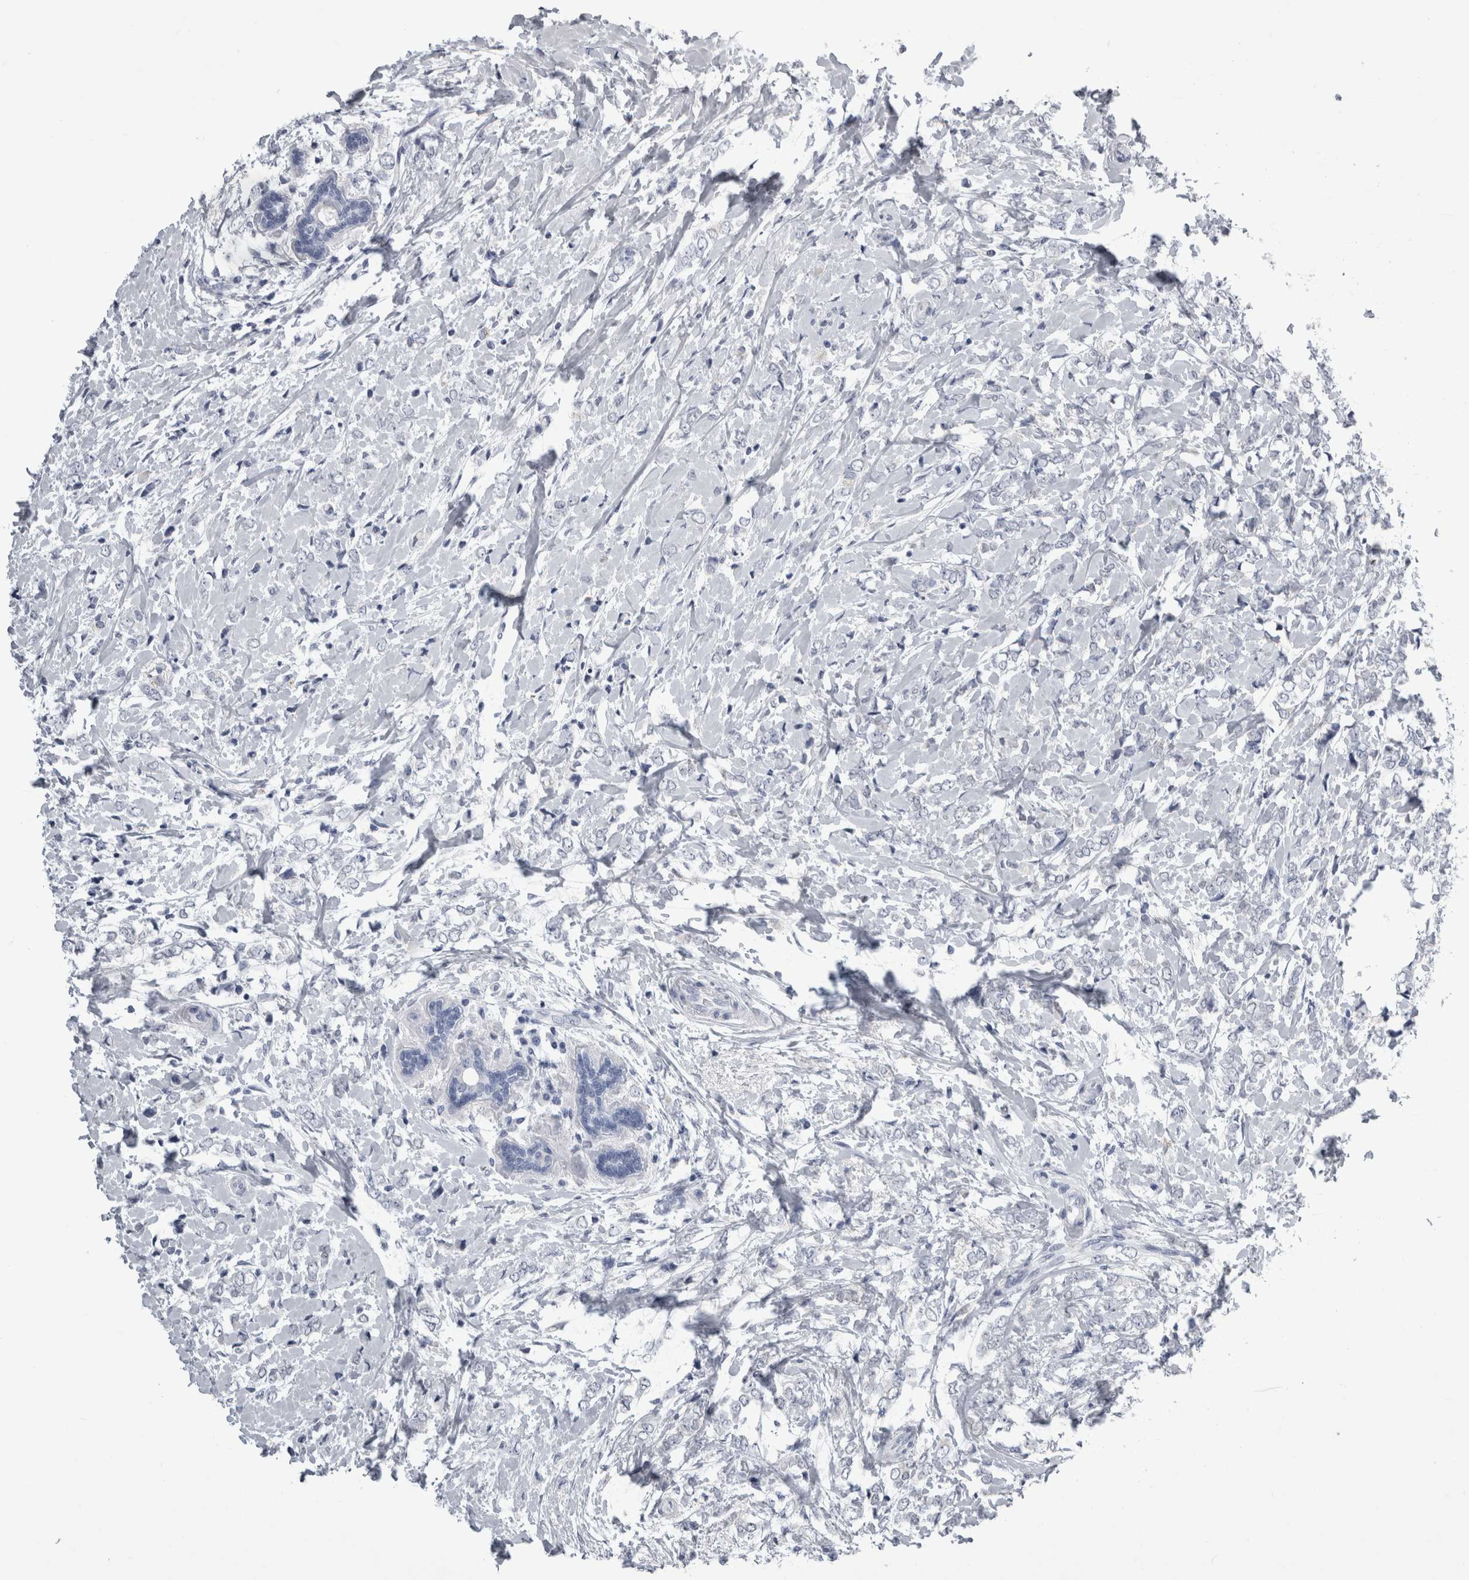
{"staining": {"intensity": "negative", "quantity": "none", "location": "none"}, "tissue": "breast cancer", "cell_type": "Tumor cells", "image_type": "cancer", "snomed": [{"axis": "morphology", "description": "Normal tissue, NOS"}, {"axis": "morphology", "description": "Lobular carcinoma"}, {"axis": "topography", "description": "Breast"}], "caption": "Photomicrograph shows no protein positivity in tumor cells of breast cancer (lobular carcinoma) tissue.", "gene": "ALDH8A1", "patient": {"sex": "female", "age": 47}}